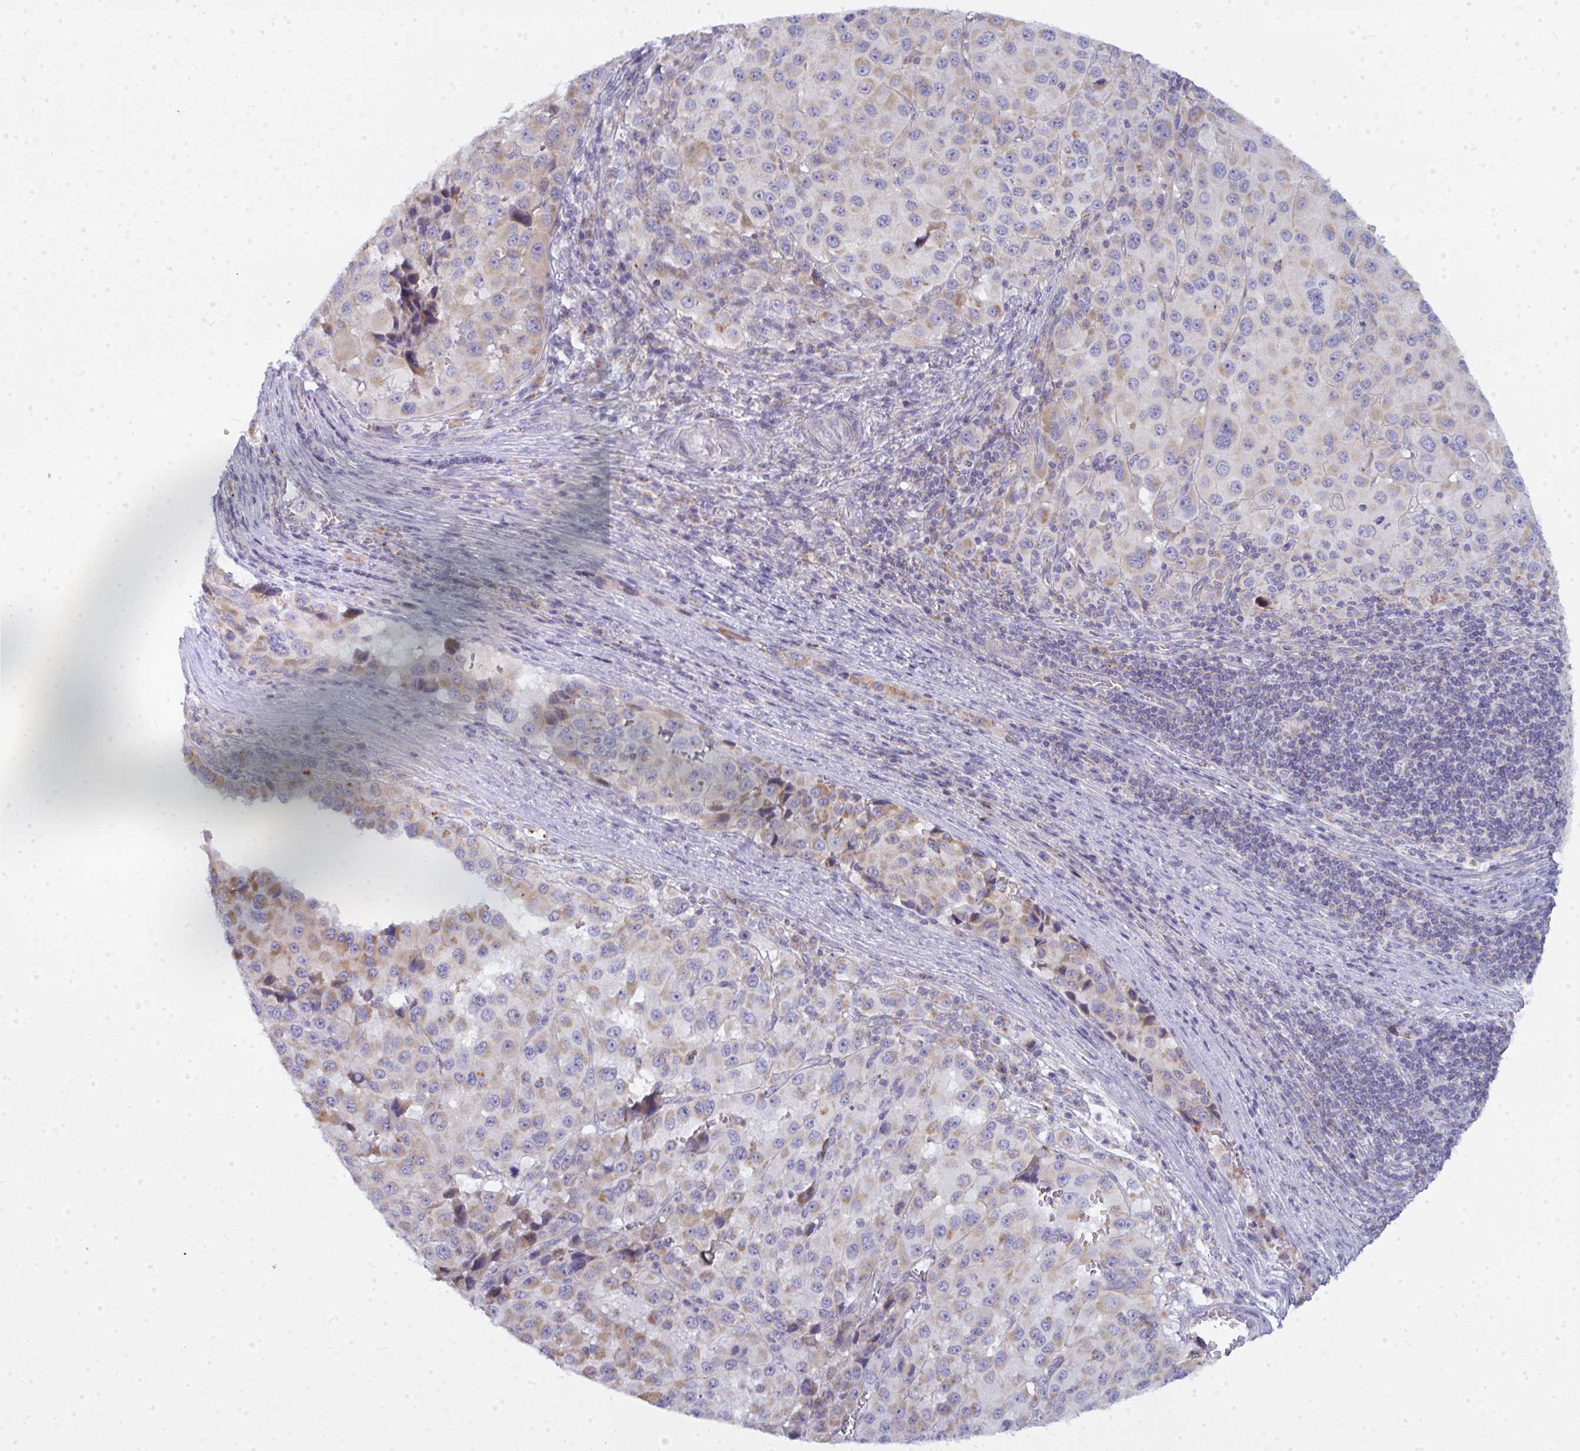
{"staining": {"intensity": "weak", "quantity": "25%-75%", "location": "cytoplasmic/membranous"}, "tissue": "melanoma", "cell_type": "Tumor cells", "image_type": "cancer", "snomed": [{"axis": "morphology", "description": "Malignant melanoma, Metastatic site"}, {"axis": "topography", "description": "Lymph node"}], "caption": "High-power microscopy captured an IHC photomicrograph of melanoma, revealing weak cytoplasmic/membranous expression in approximately 25%-75% of tumor cells.", "gene": "ATG9A", "patient": {"sex": "female", "age": 65}}